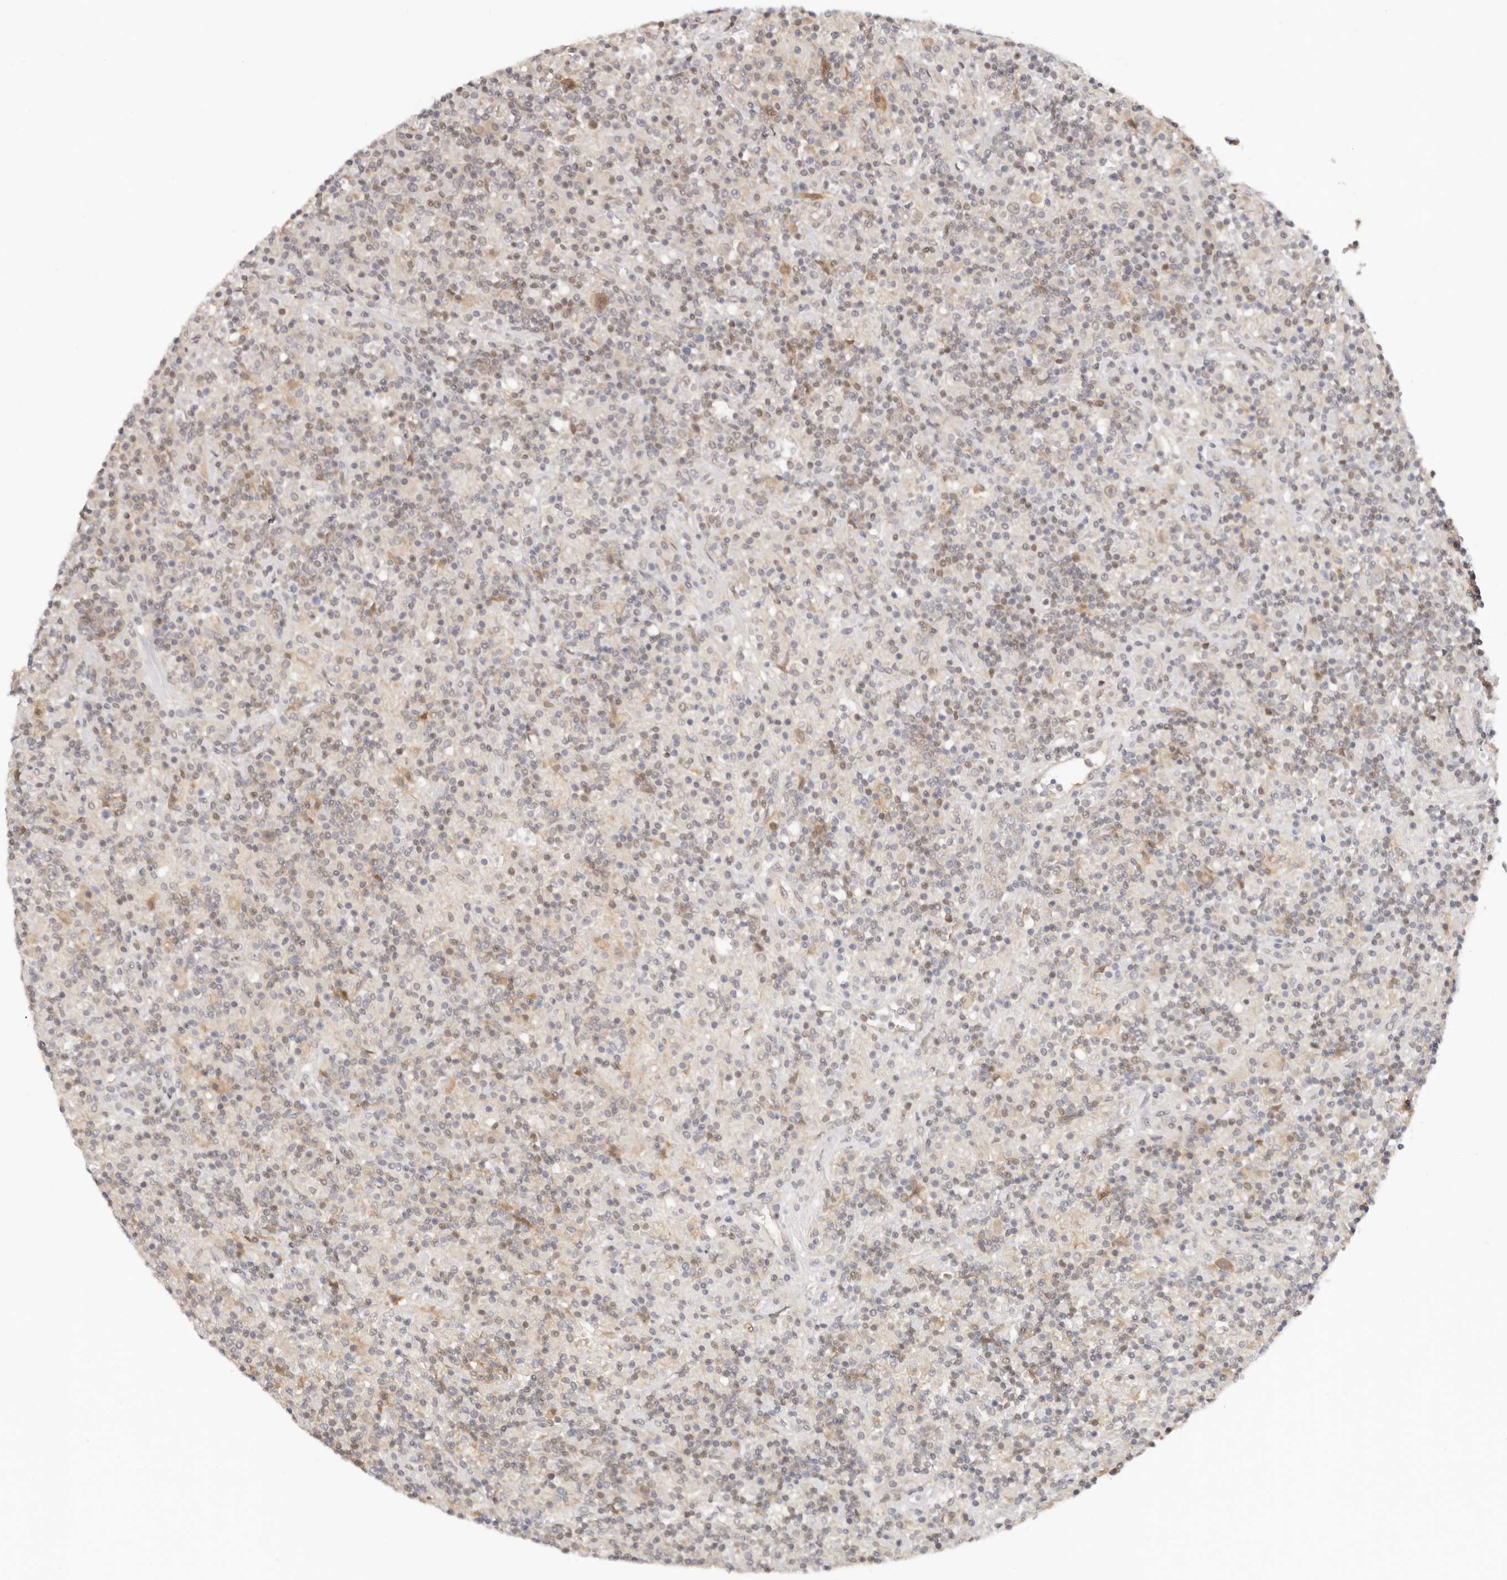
{"staining": {"intensity": "moderate", "quantity": "<25%", "location": "cytoplasmic/membranous,nuclear"}, "tissue": "lymphoma", "cell_type": "Tumor cells", "image_type": "cancer", "snomed": [{"axis": "morphology", "description": "Hodgkin's disease, NOS"}, {"axis": "topography", "description": "Lymph node"}], "caption": "Hodgkin's disease stained with immunohistochemistry displays moderate cytoplasmic/membranous and nuclear expression in approximately <25% of tumor cells.", "gene": "LARP7", "patient": {"sex": "male", "age": 70}}